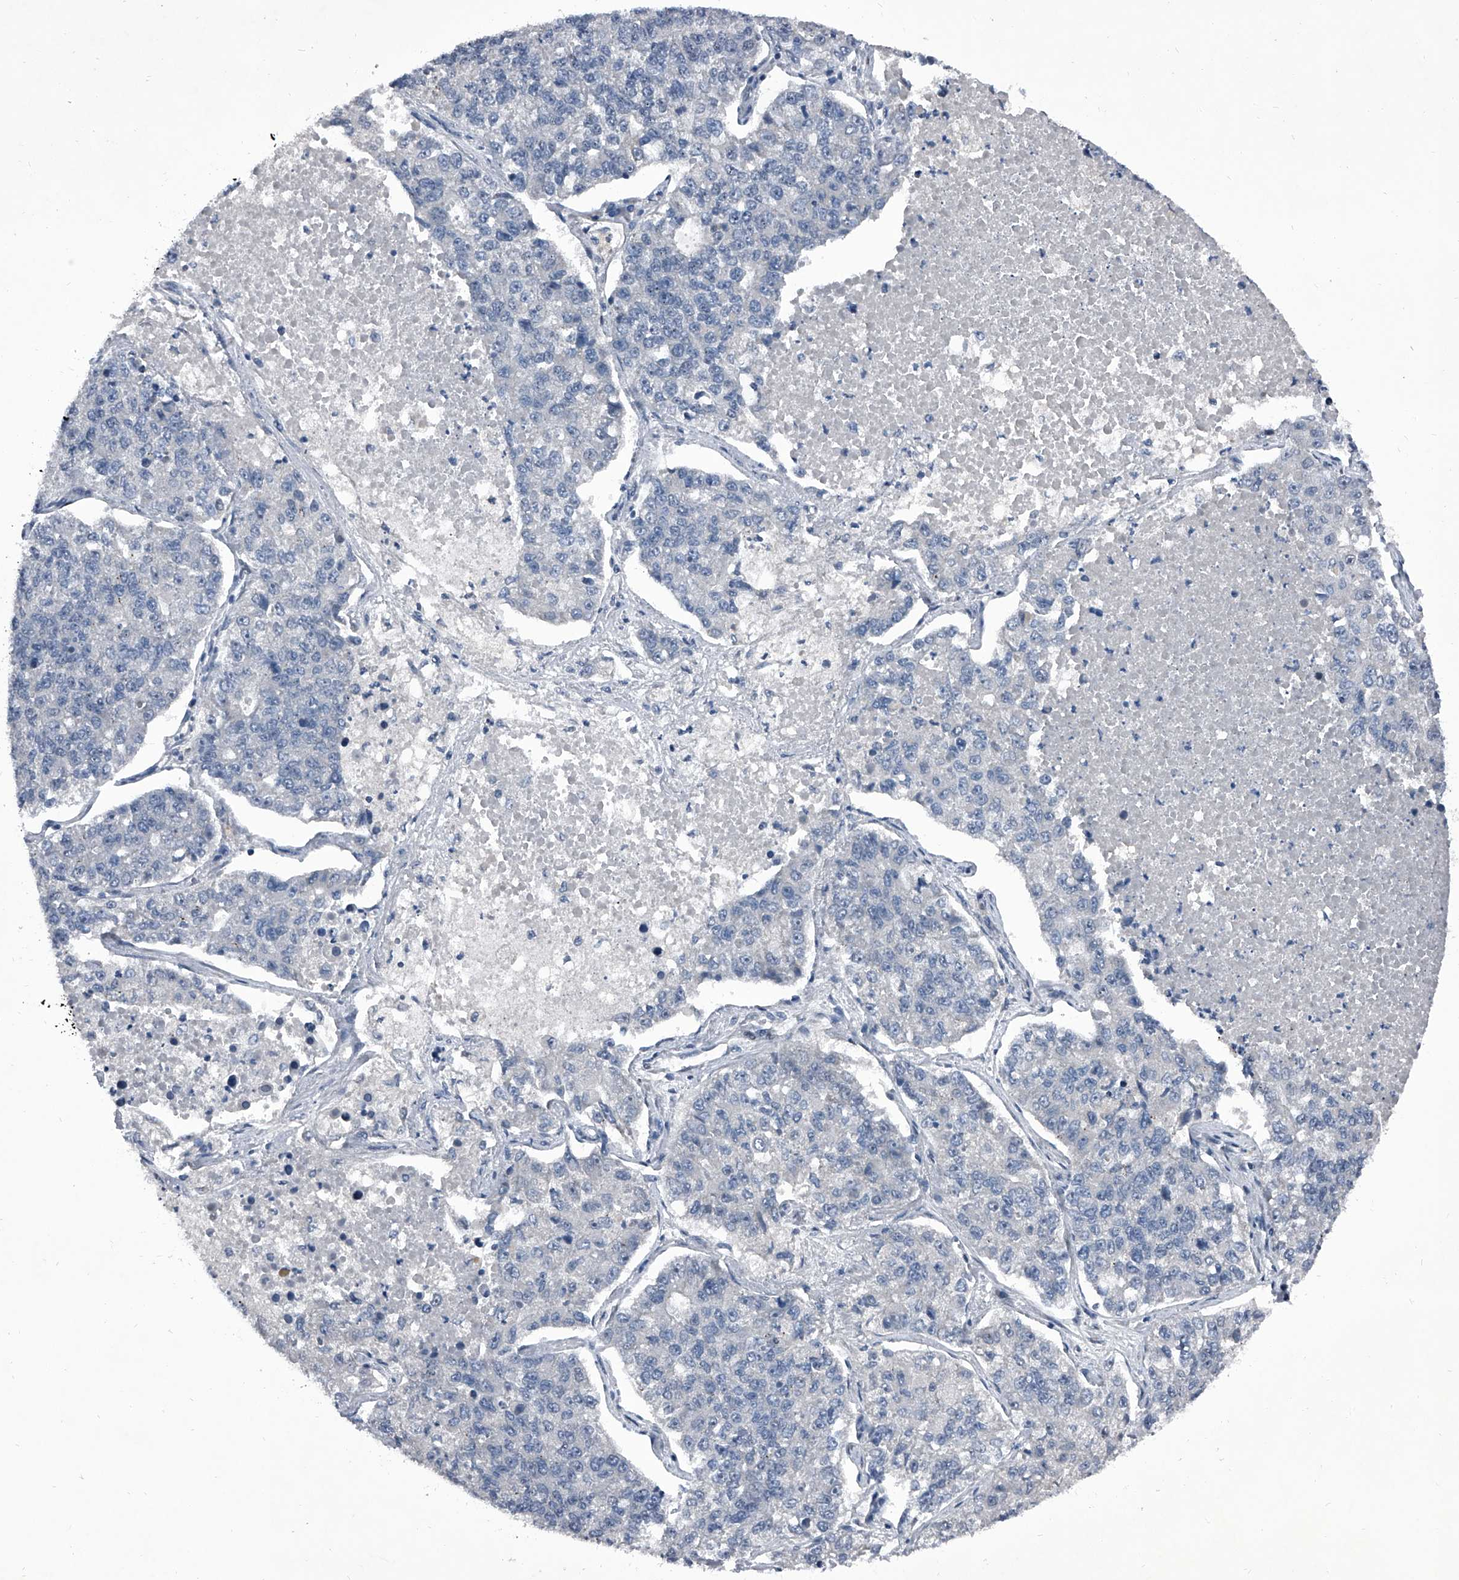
{"staining": {"intensity": "negative", "quantity": "none", "location": "none"}, "tissue": "lung cancer", "cell_type": "Tumor cells", "image_type": "cancer", "snomed": [{"axis": "morphology", "description": "Adenocarcinoma, NOS"}, {"axis": "topography", "description": "Lung"}], "caption": "Protein analysis of lung cancer (adenocarcinoma) exhibits no significant expression in tumor cells.", "gene": "ELK4", "patient": {"sex": "male", "age": 49}}